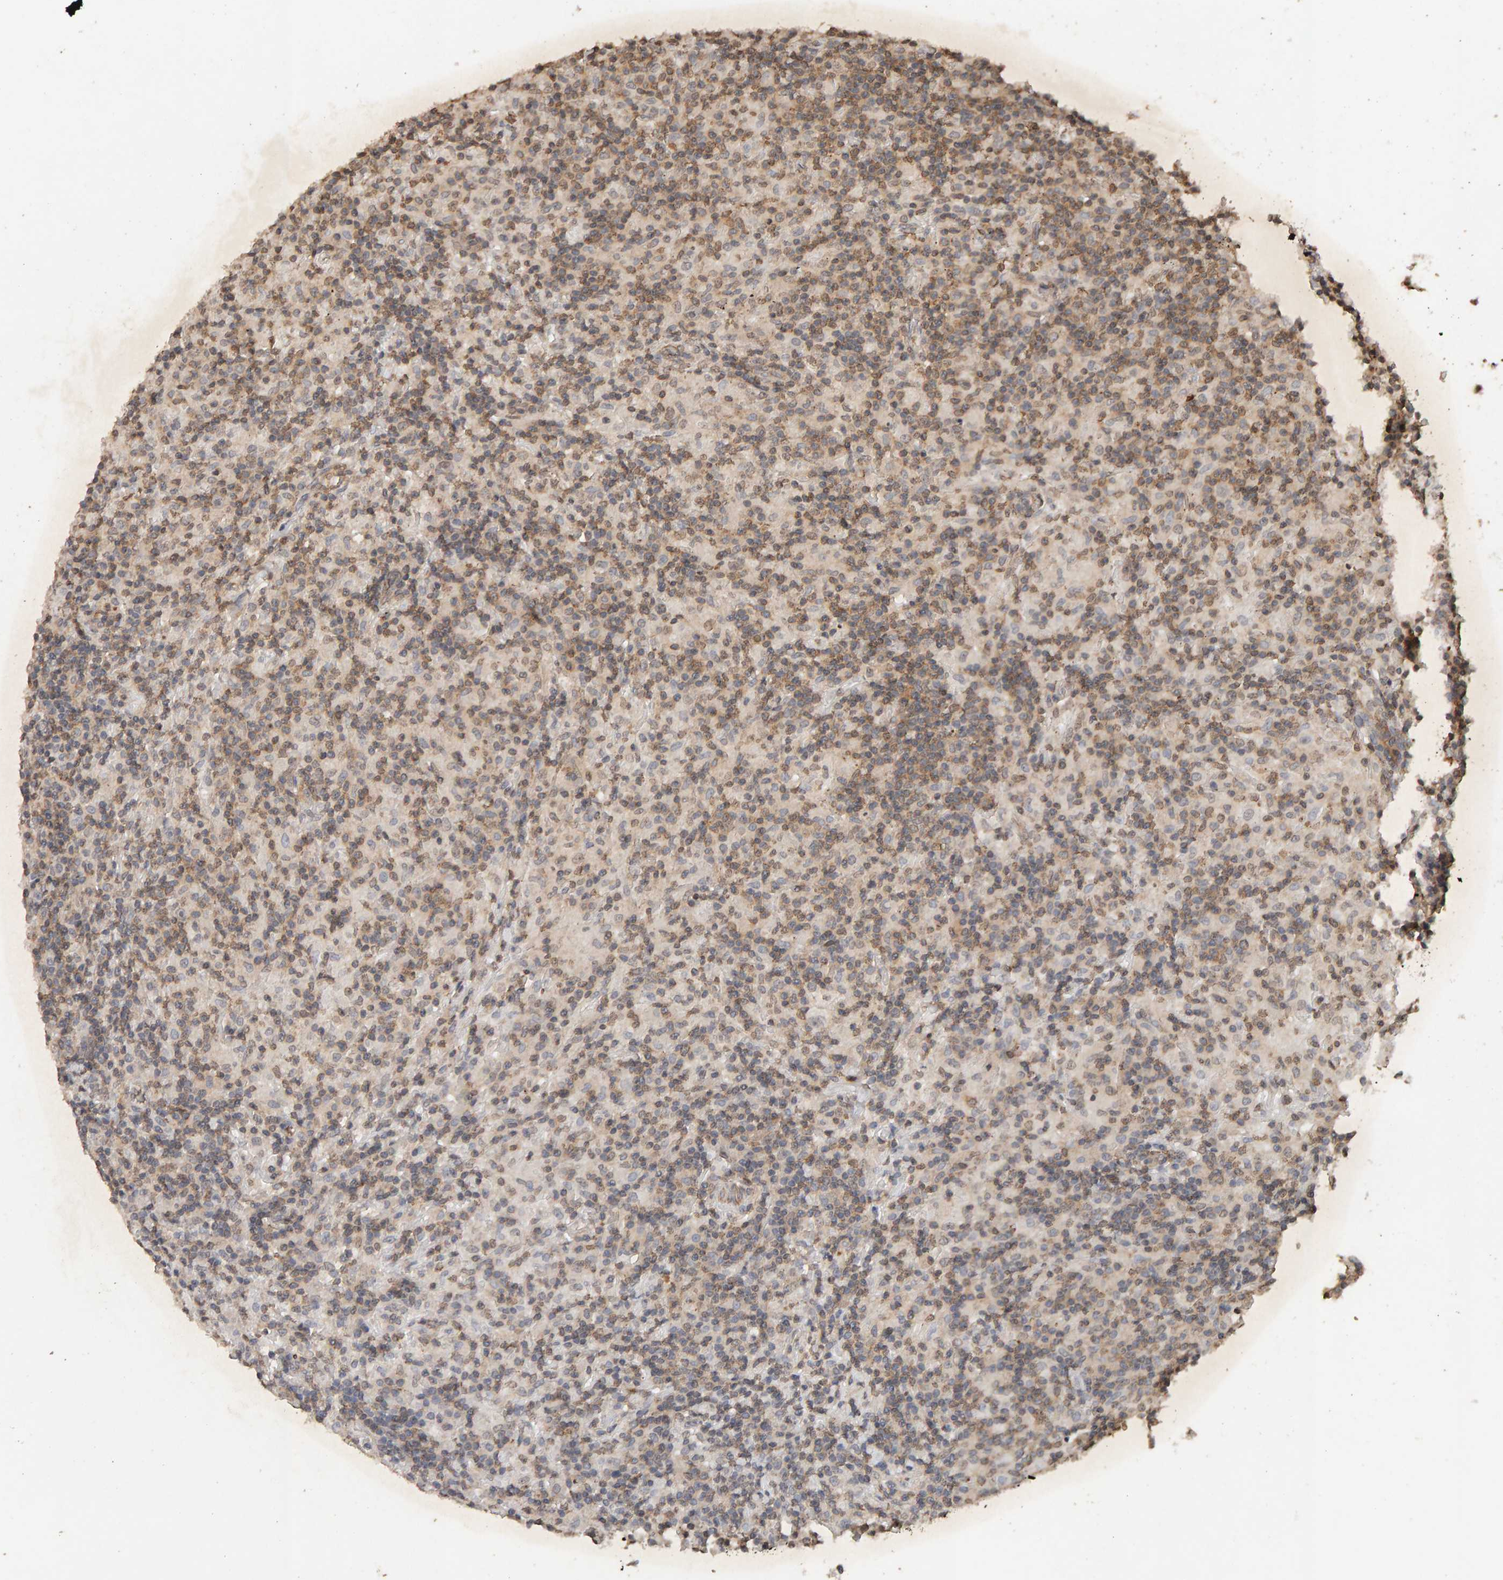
{"staining": {"intensity": "negative", "quantity": "none", "location": "none"}, "tissue": "lymphoma", "cell_type": "Tumor cells", "image_type": "cancer", "snomed": [{"axis": "morphology", "description": "Hodgkin's disease, NOS"}, {"axis": "topography", "description": "Lymph node"}], "caption": "This is a image of immunohistochemistry staining of lymphoma, which shows no positivity in tumor cells.", "gene": "DNAJB5", "patient": {"sex": "male", "age": 70}}